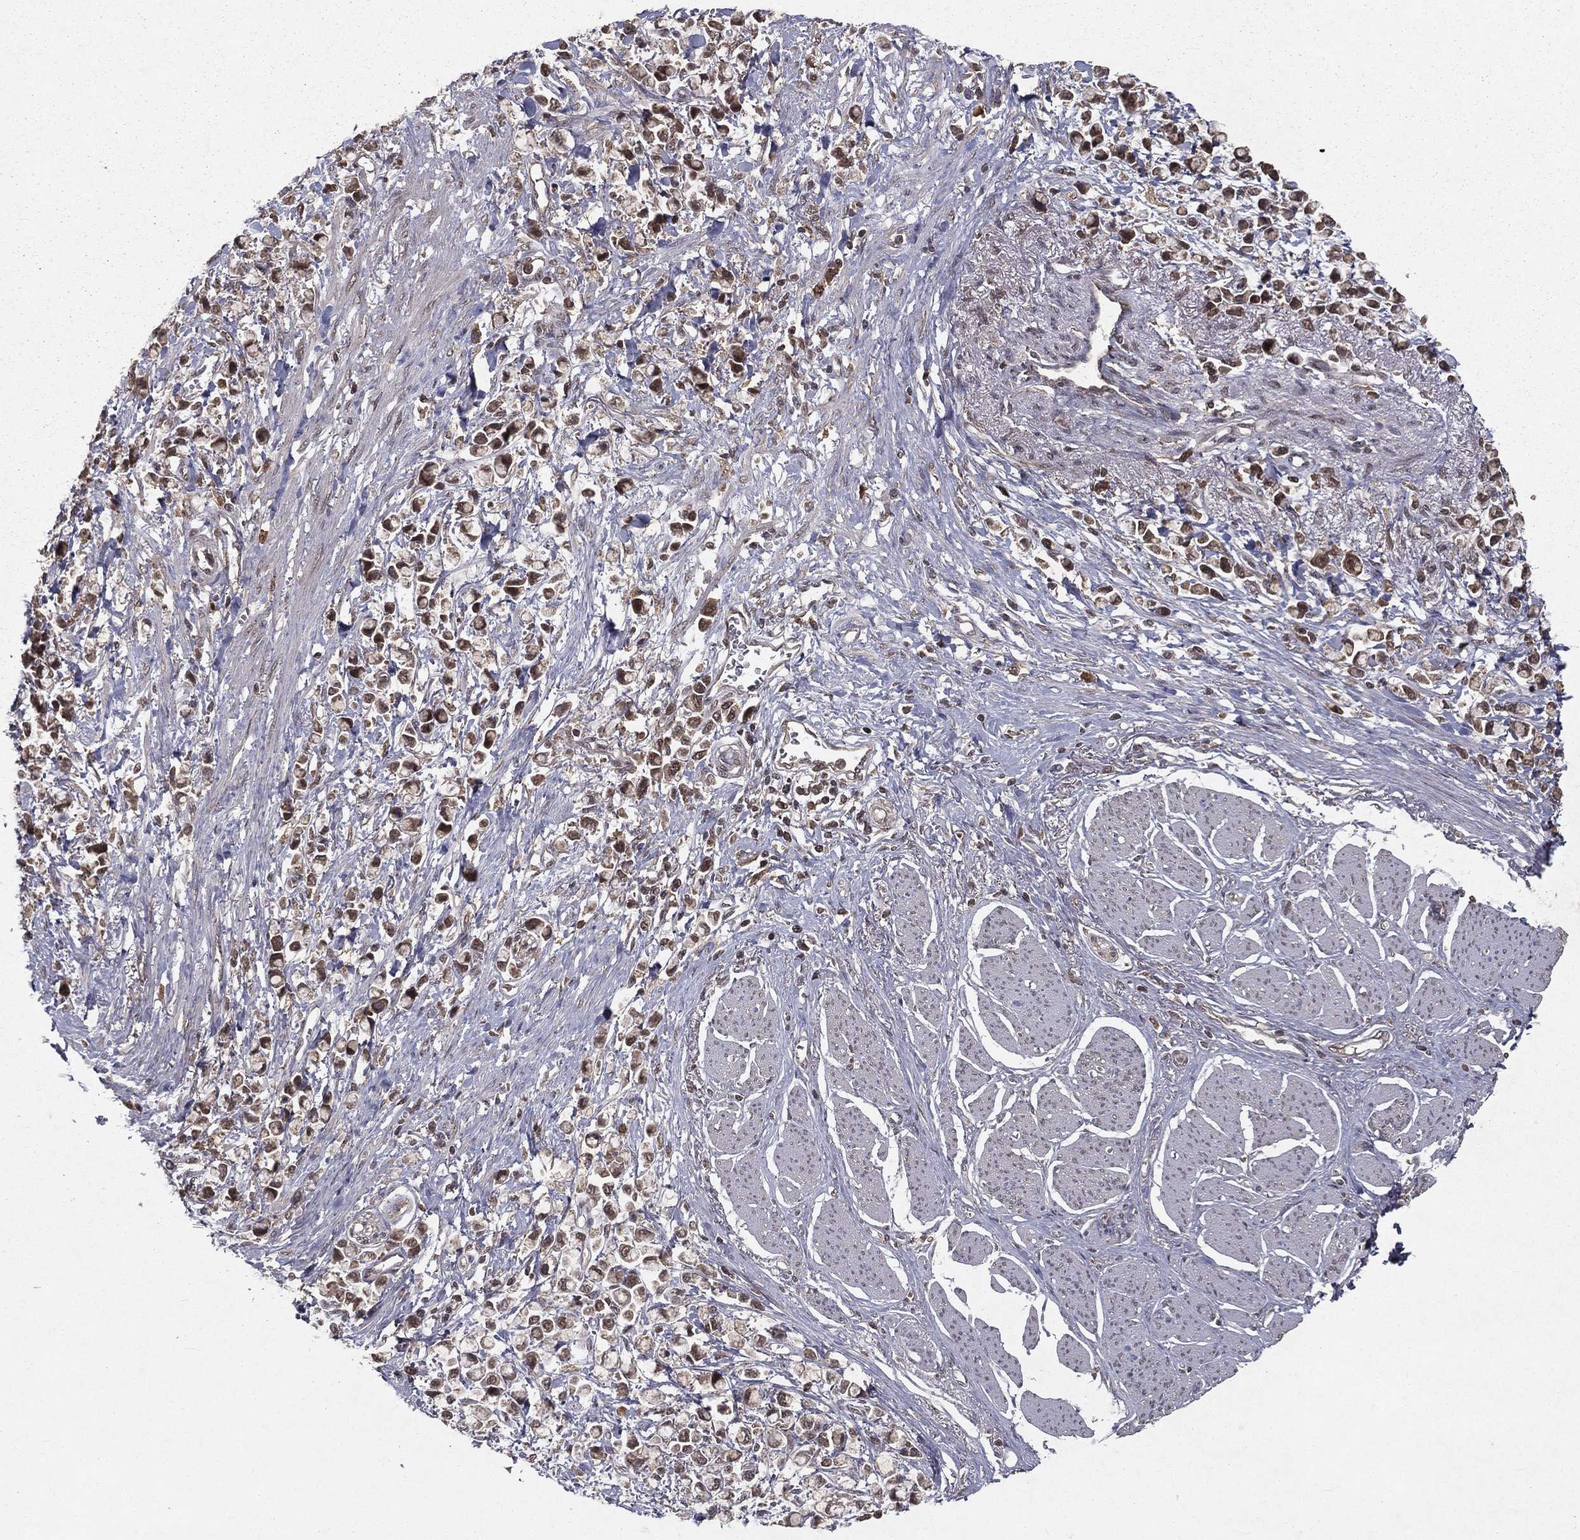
{"staining": {"intensity": "moderate", "quantity": ">75%", "location": "cytoplasmic/membranous"}, "tissue": "stomach cancer", "cell_type": "Tumor cells", "image_type": "cancer", "snomed": [{"axis": "morphology", "description": "Adenocarcinoma, NOS"}, {"axis": "topography", "description": "Stomach"}], "caption": "A high-resolution image shows immunohistochemistry (IHC) staining of adenocarcinoma (stomach), which reveals moderate cytoplasmic/membranous expression in about >75% of tumor cells.", "gene": "ZDHHC15", "patient": {"sex": "female", "age": 81}}